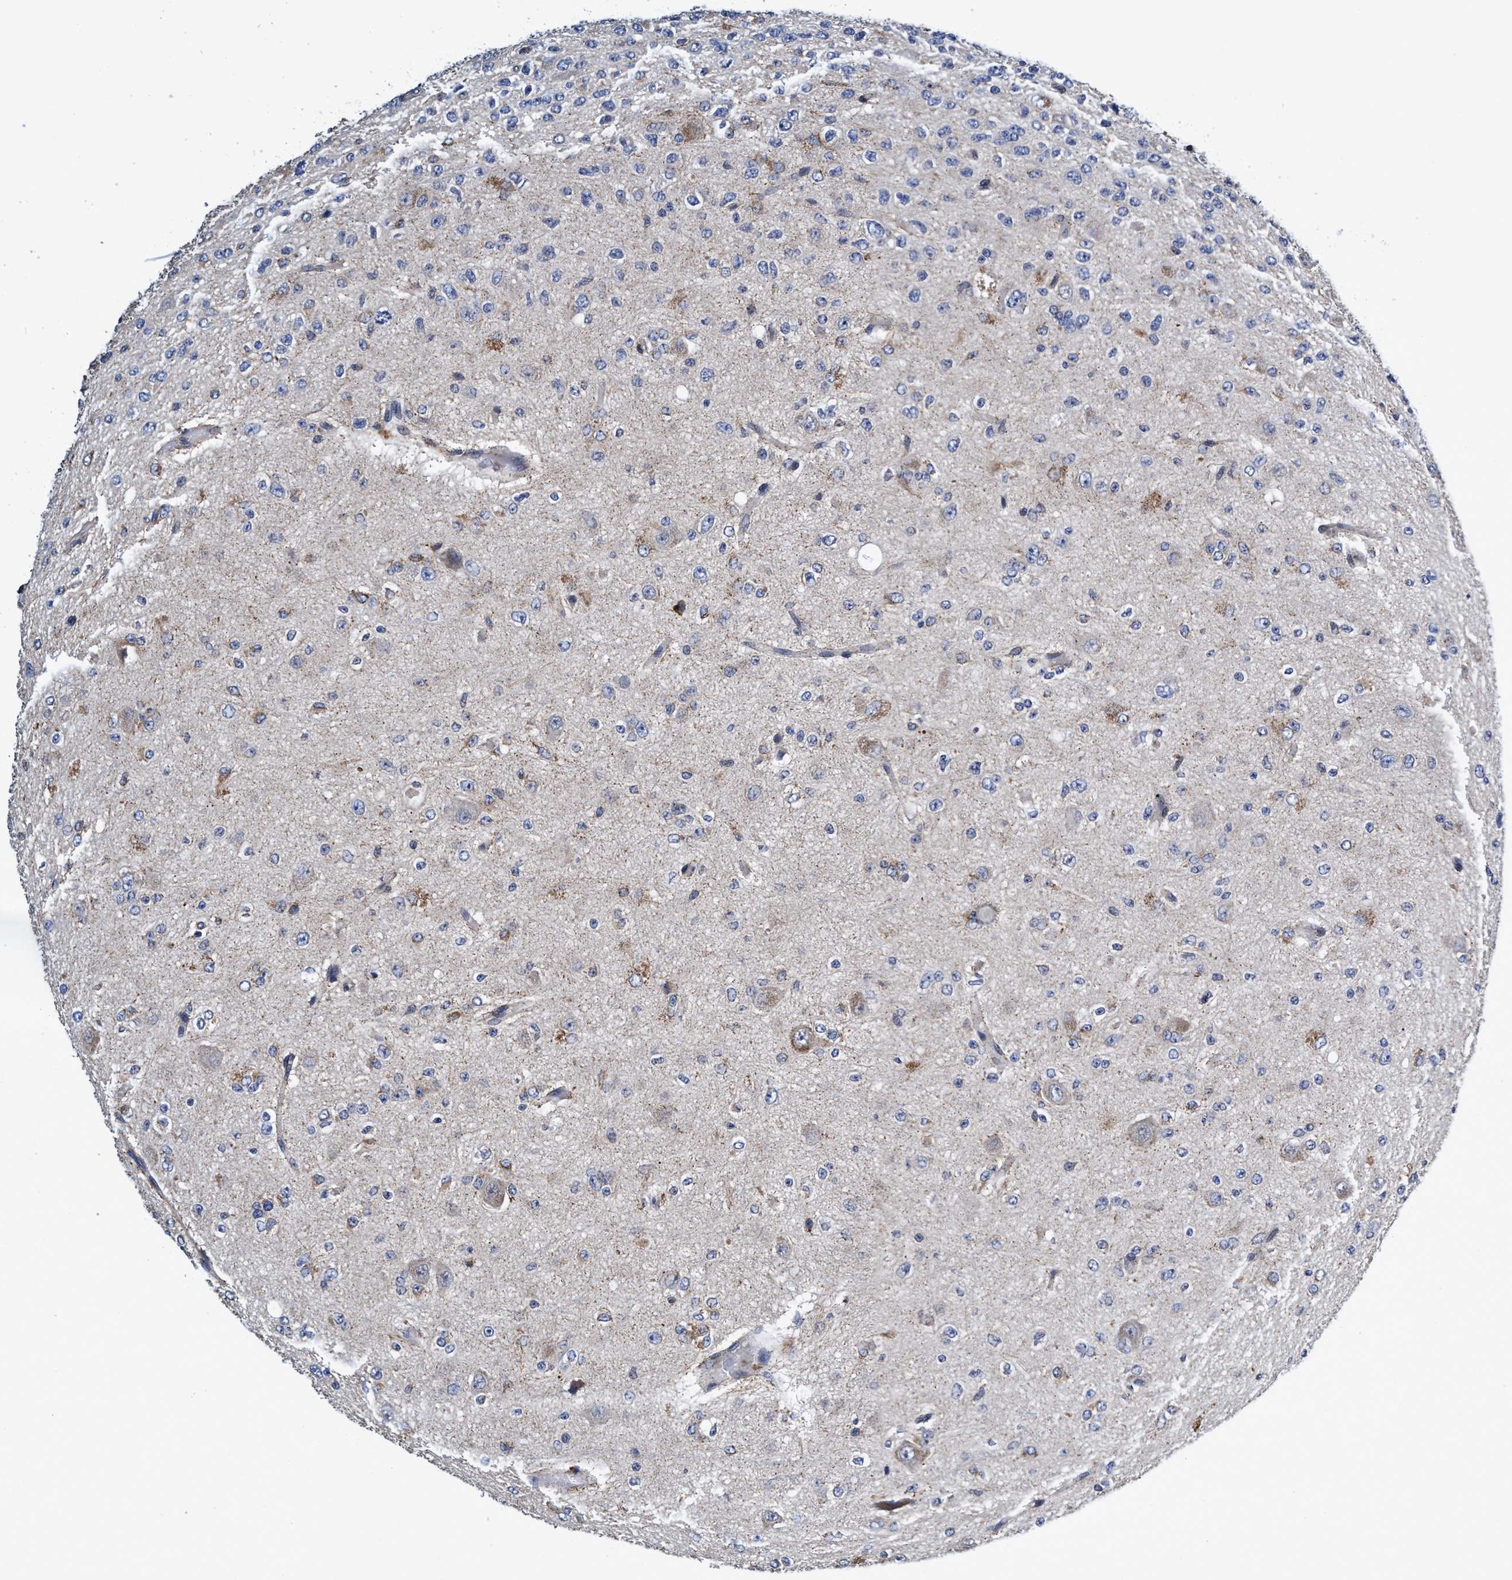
{"staining": {"intensity": "weak", "quantity": "<25%", "location": "cytoplasmic/membranous"}, "tissue": "glioma", "cell_type": "Tumor cells", "image_type": "cancer", "snomed": [{"axis": "morphology", "description": "Glioma, malignant, High grade"}, {"axis": "topography", "description": "pancreas cauda"}], "caption": "High magnification brightfield microscopy of glioma stained with DAB (brown) and counterstained with hematoxylin (blue): tumor cells show no significant expression.", "gene": "CALCOCO2", "patient": {"sex": "male", "age": 60}}